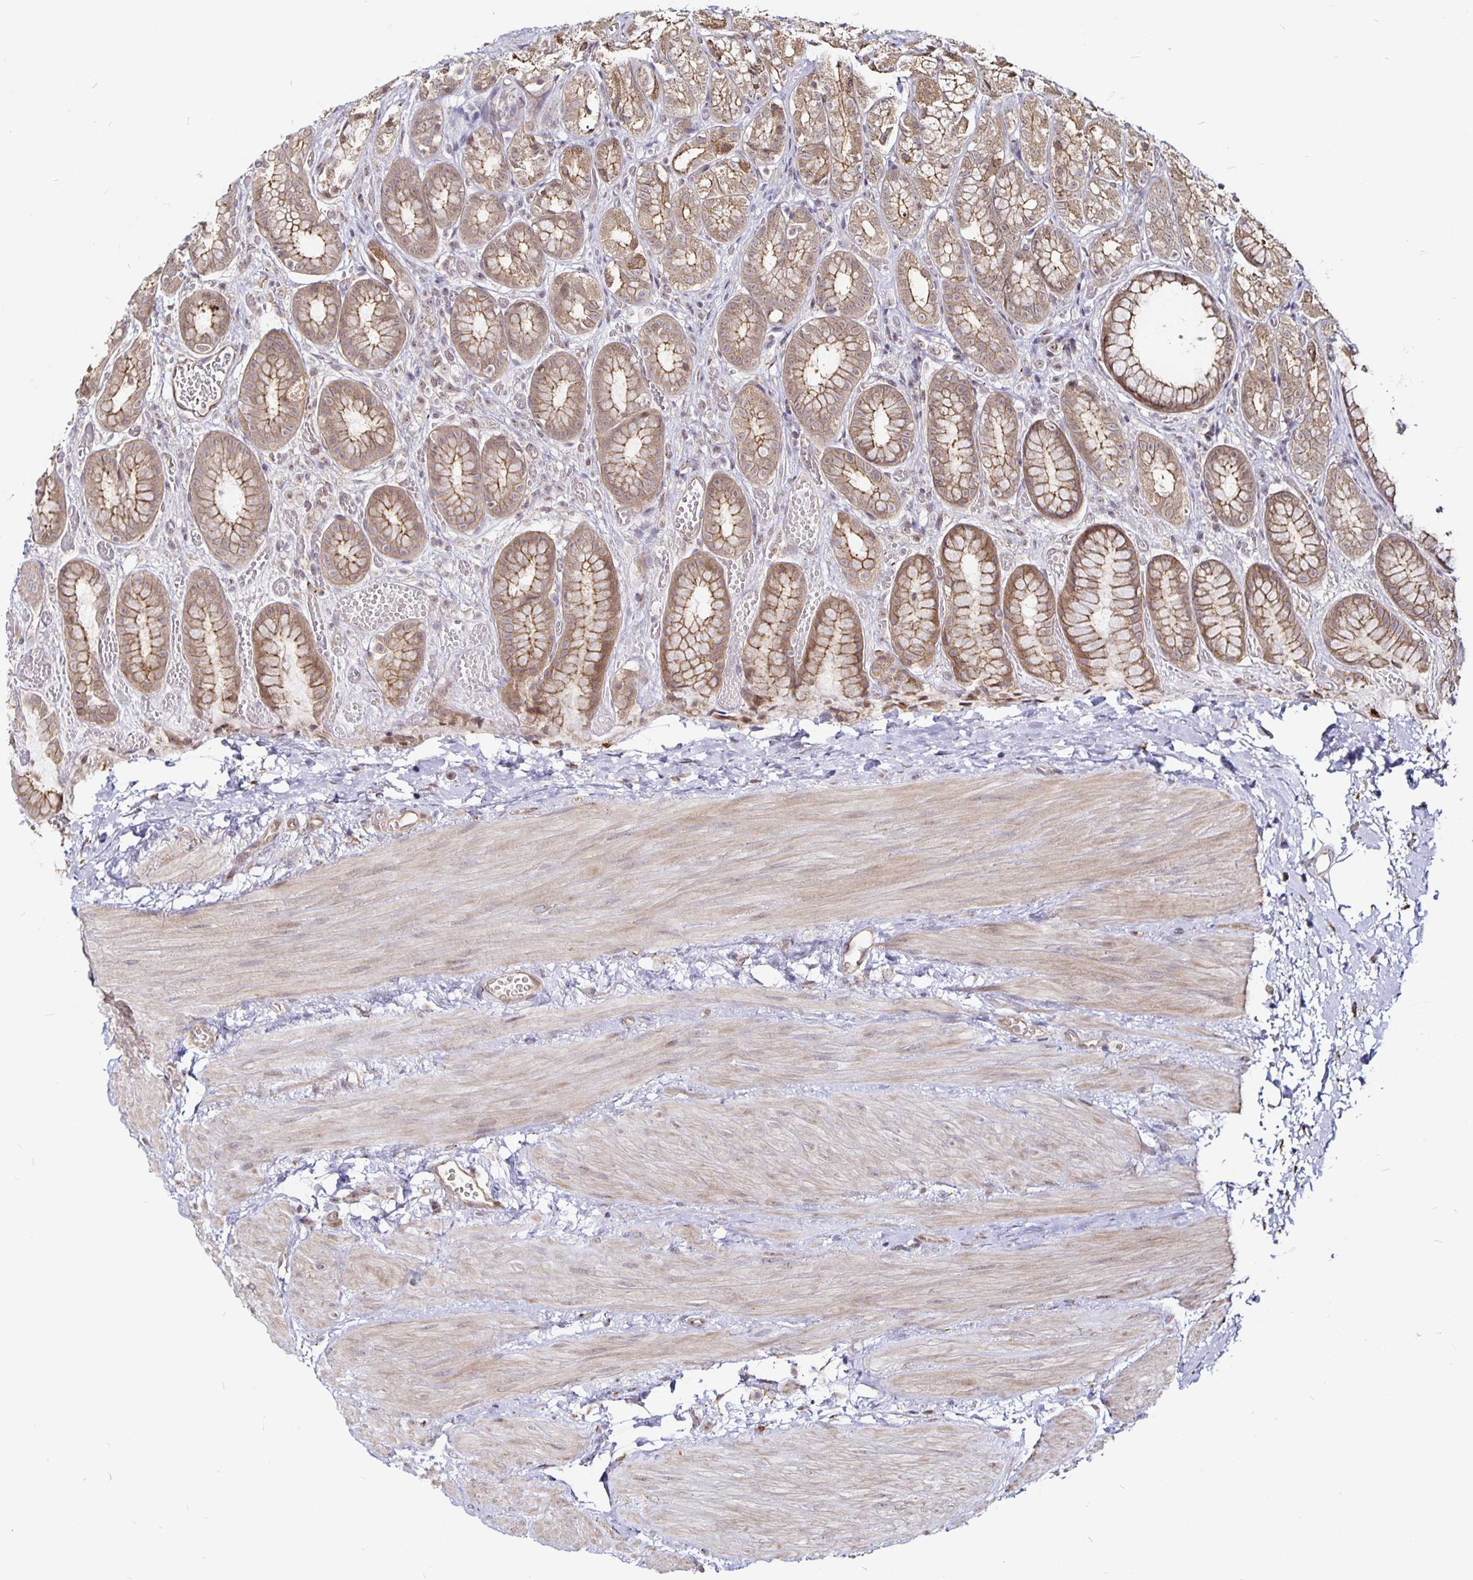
{"staining": {"intensity": "moderate", "quantity": ">75%", "location": "cytoplasmic/membranous"}, "tissue": "stomach", "cell_type": "Glandular cells", "image_type": "normal", "snomed": [{"axis": "morphology", "description": "Normal tissue, NOS"}, {"axis": "topography", "description": "Stomach"}], "caption": "Stomach stained for a protein reveals moderate cytoplasmic/membranous positivity in glandular cells. The protein of interest is shown in brown color, while the nuclei are stained blue.", "gene": "CYP27A1", "patient": {"sex": "male", "age": 70}}